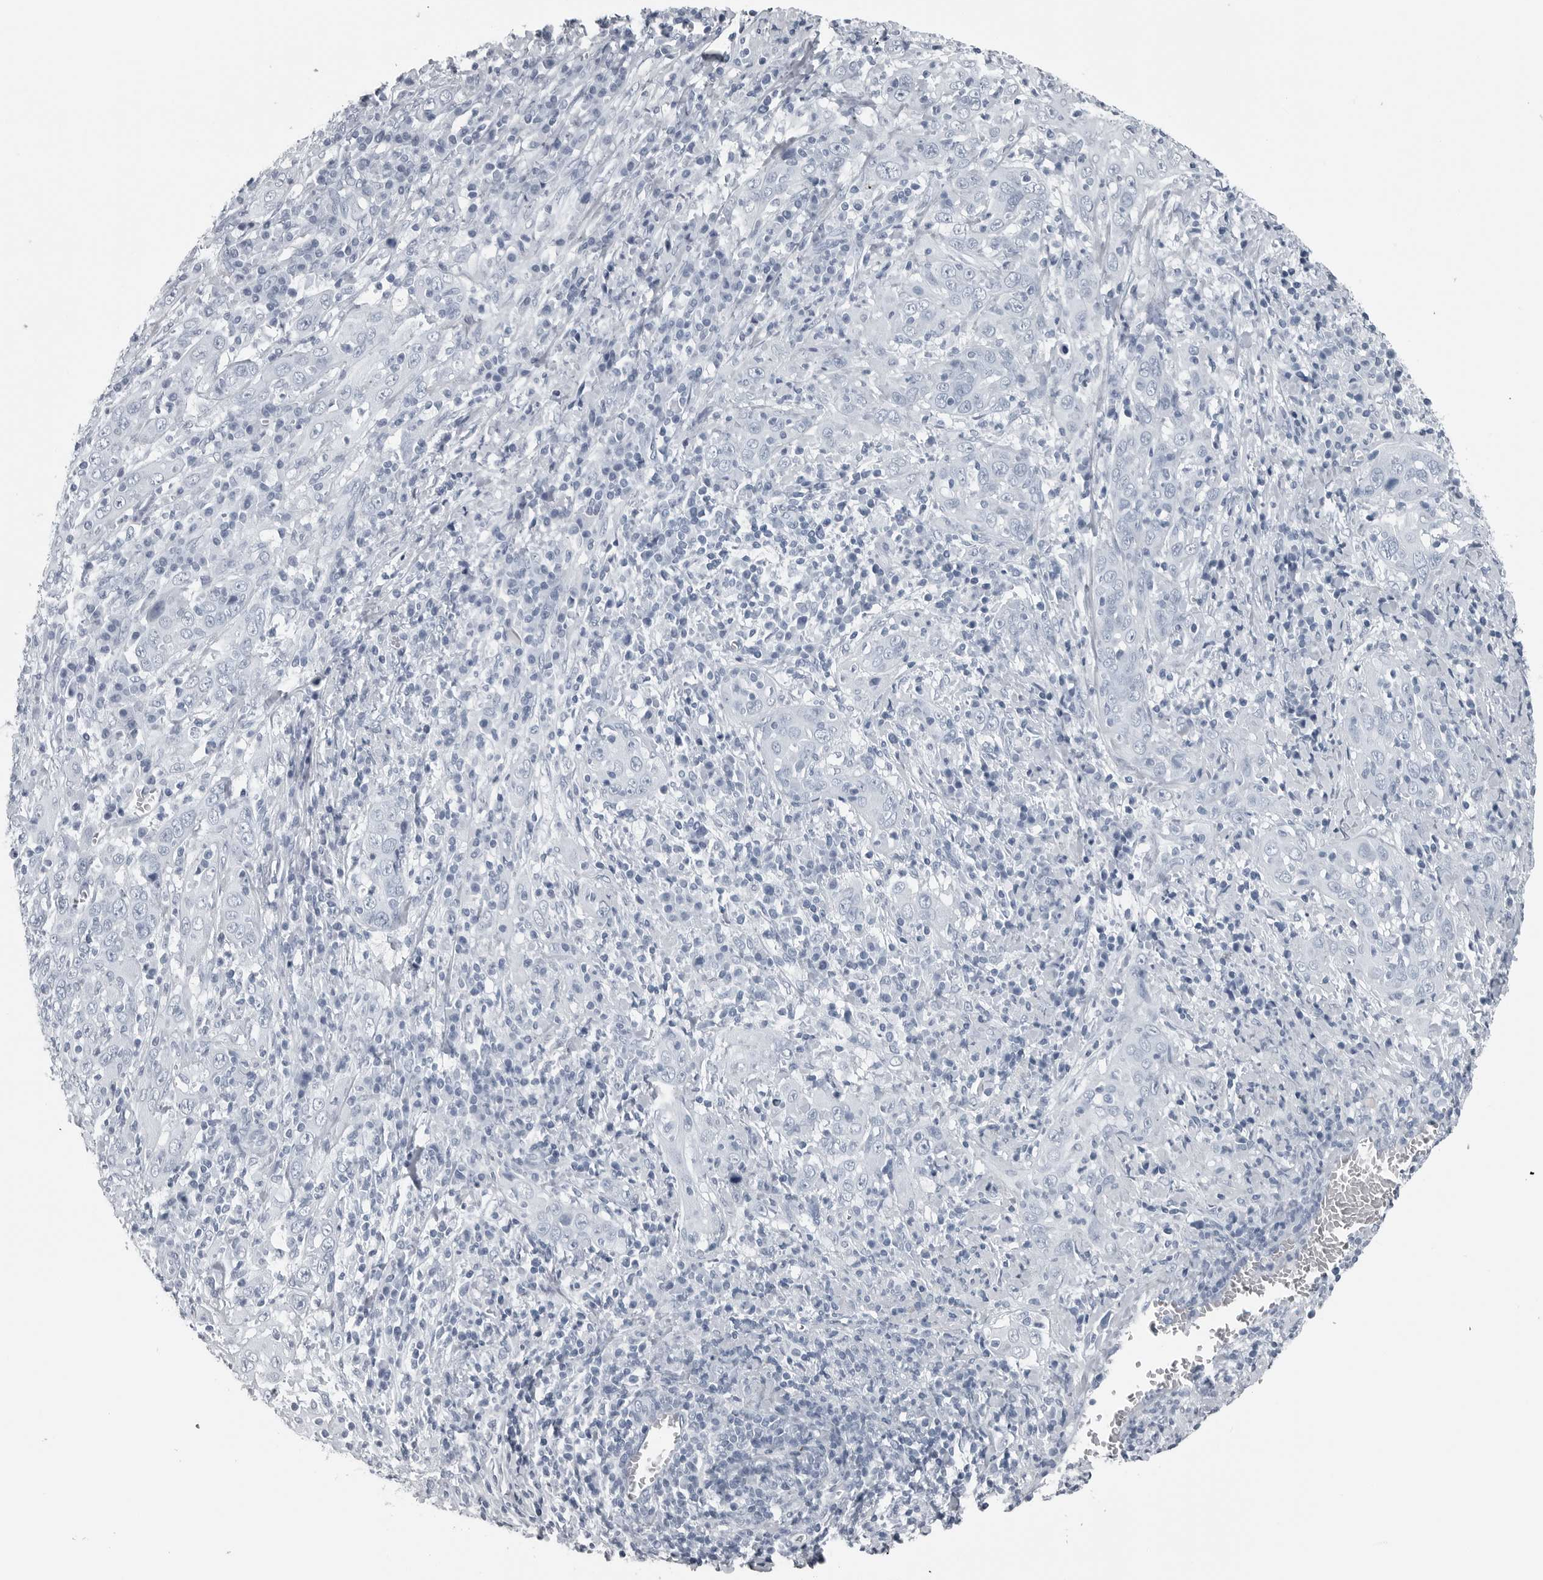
{"staining": {"intensity": "negative", "quantity": "none", "location": "none"}, "tissue": "cervical cancer", "cell_type": "Tumor cells", "image_type": "cancer", "snomed": [{"axis": "morphology", "description": "Squamous cell carcinoma, NOS"}, {"axis": "topography", "description": "Cervix"}], "caption": "Immunohistochemical staining of cervical cancer reveals no significant expression in tumor cells.", "gene": "SPINK1", "patient": {"sex": "female", "age": 46}}